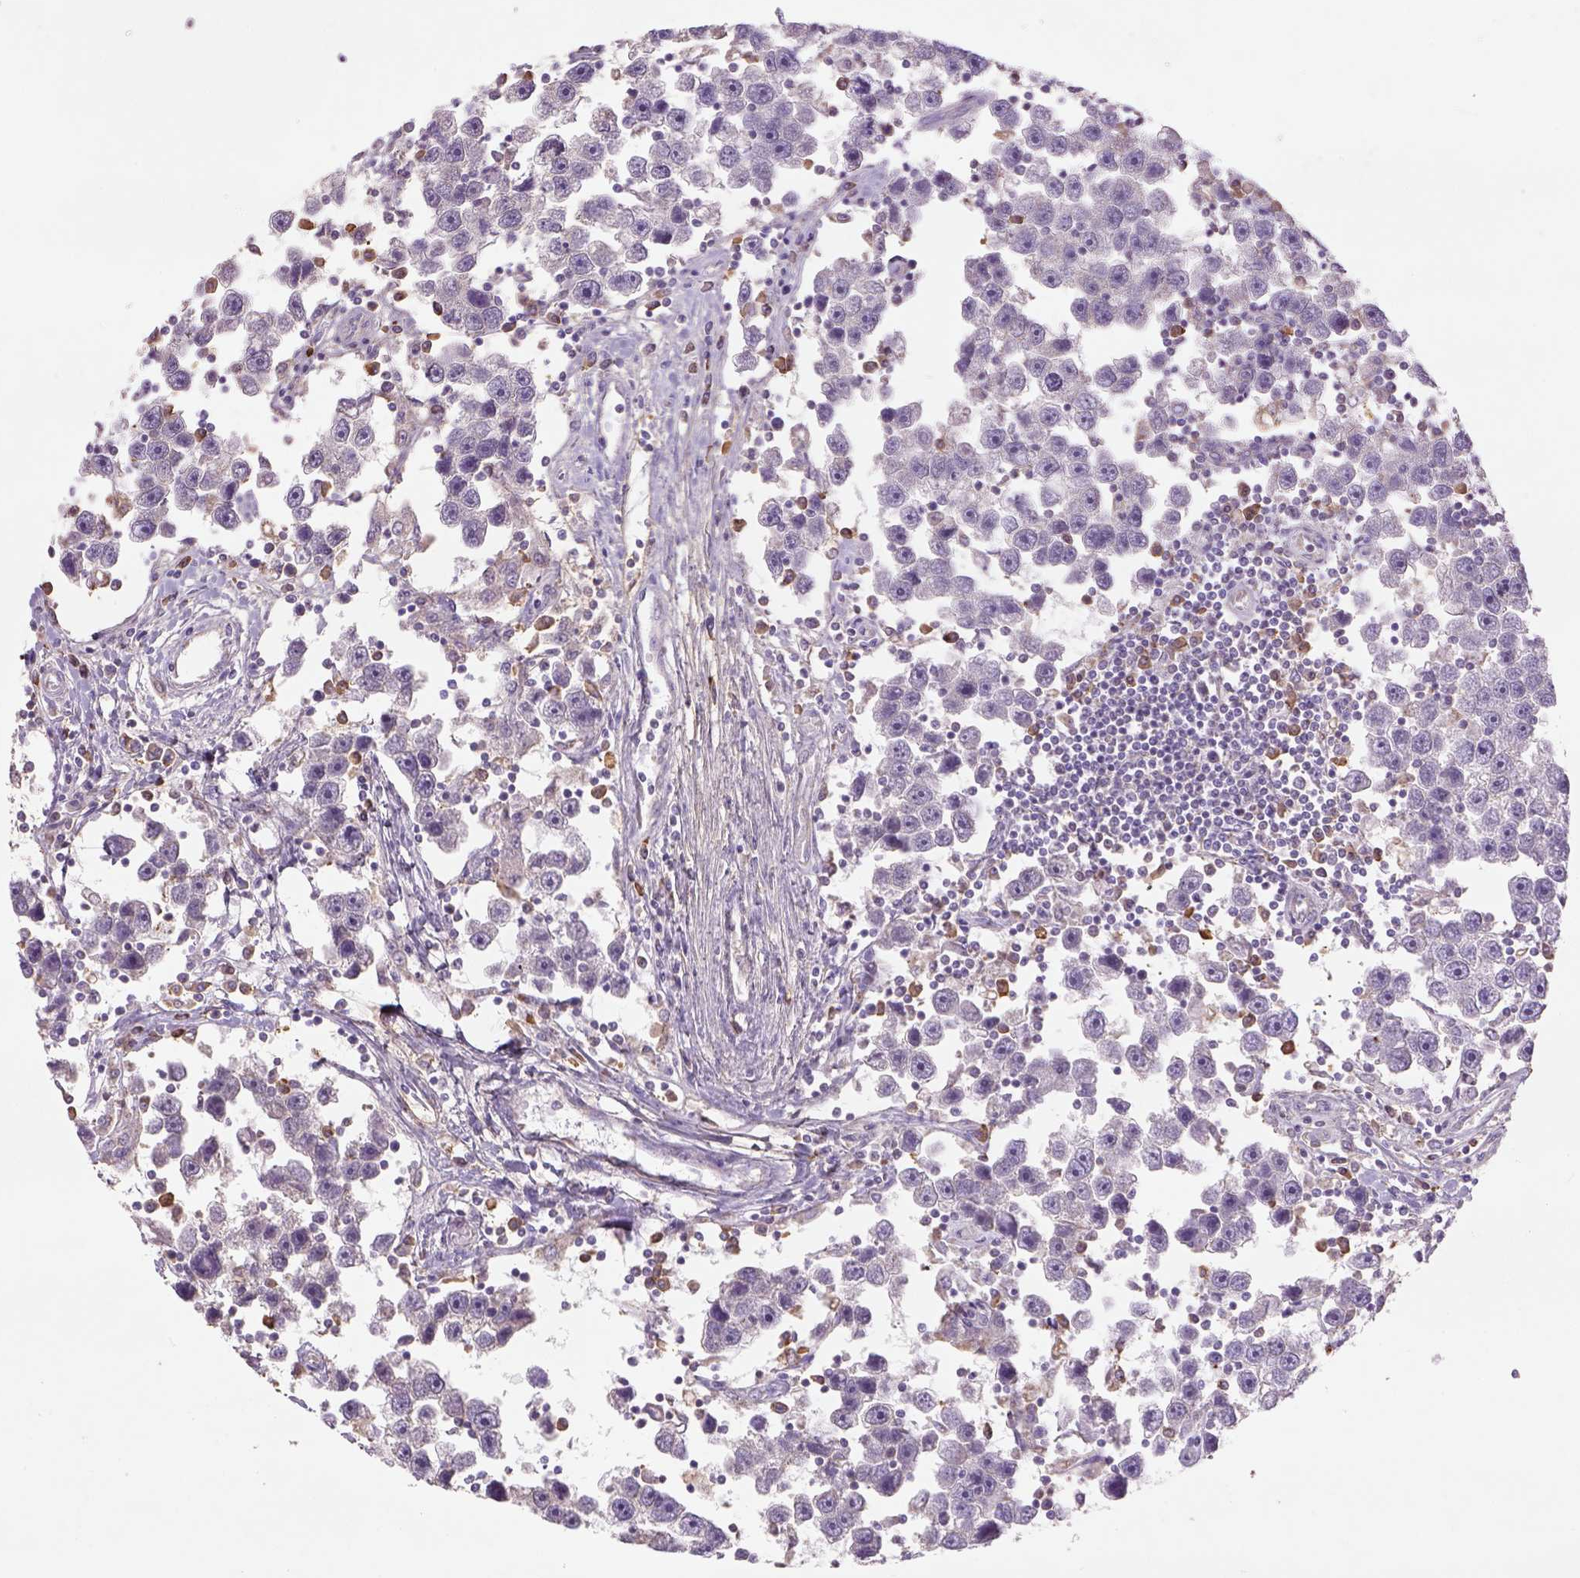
{"staining": {"intensity": "negative", "quantity": "none", "location": "none"}, "tissue": "testis cancer", "cell_type": "Tumor cells", "image_type": "cancer", "snomed": [{"axis": "morphology", "description": "Seminoma, NOS"}, {"axis": "topography", "description": "Testis"}], "caption": "High power microscopy histopathology image of an immunohistochemistry histopathology image of seminoma (testis), revealing no significant expression in tumor cells.", "gene": "NAALAD2", "patient": {"sex": "male", "age": 30}}